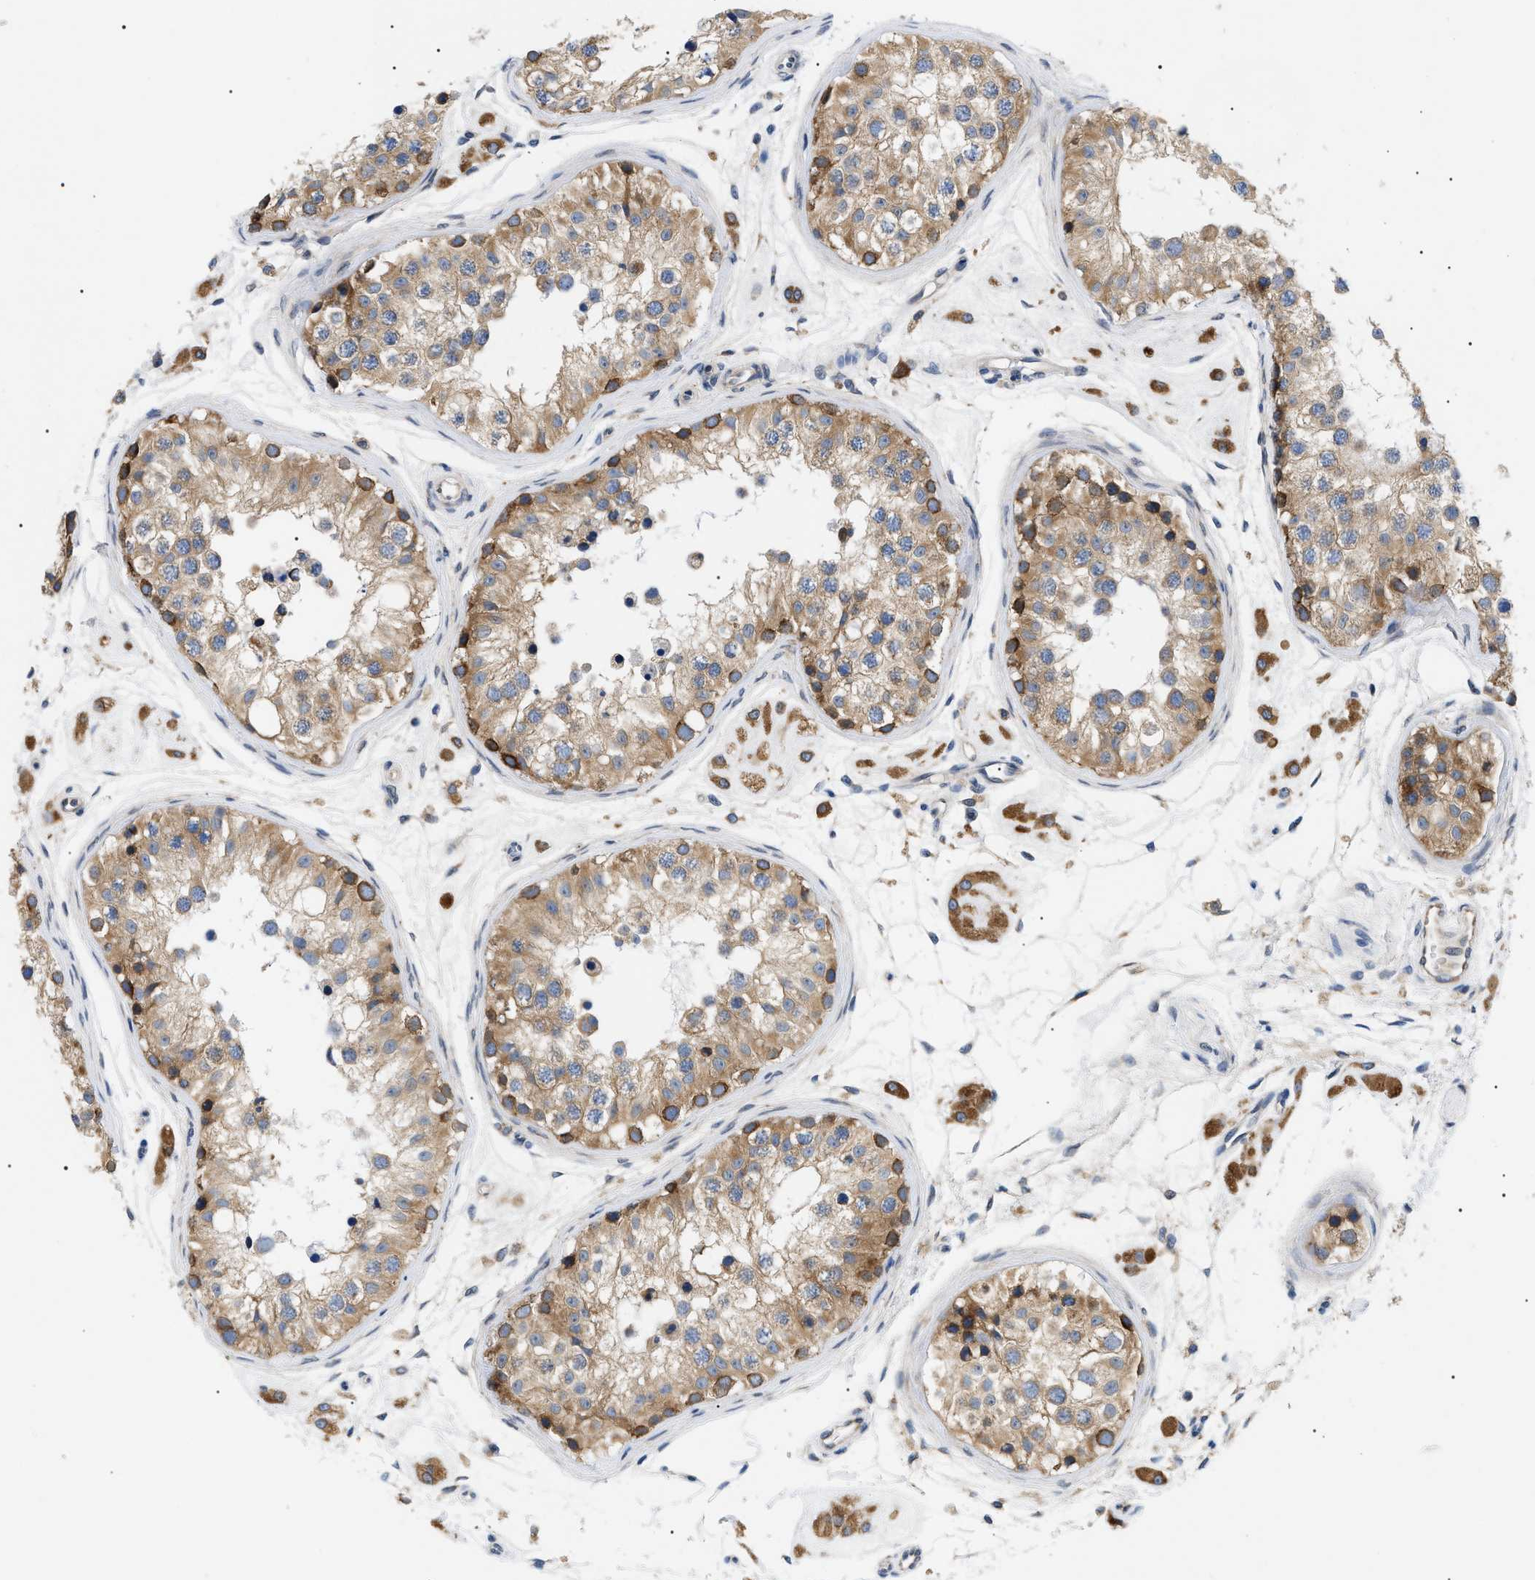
{"staining": {"intensity": "moderate", "quantity": ">75%", "location": "cytoplasmic/membranous"}, "tissue": "testis", "cell_type": "Cells in seminiferous ducts", "image_type": "normal", "snomed": [{"axis": "morphology", "description": "Normal tissue, NOS"}, {"axis": "morphology", "description": "Adenocarcinoma, metastatic, NOS"}, {"axis": "topography", "description": "Testis"}], "caption": "This histopathology image reveals immunohistochemistry (IHC) staining of benign human testis, with medium moderate cytoplasmic/membranous positivity in approximately >75% of cells in seminiferous ducts.", "gene": "DERL1", "patient": {"sex": "male", "age": 26}}